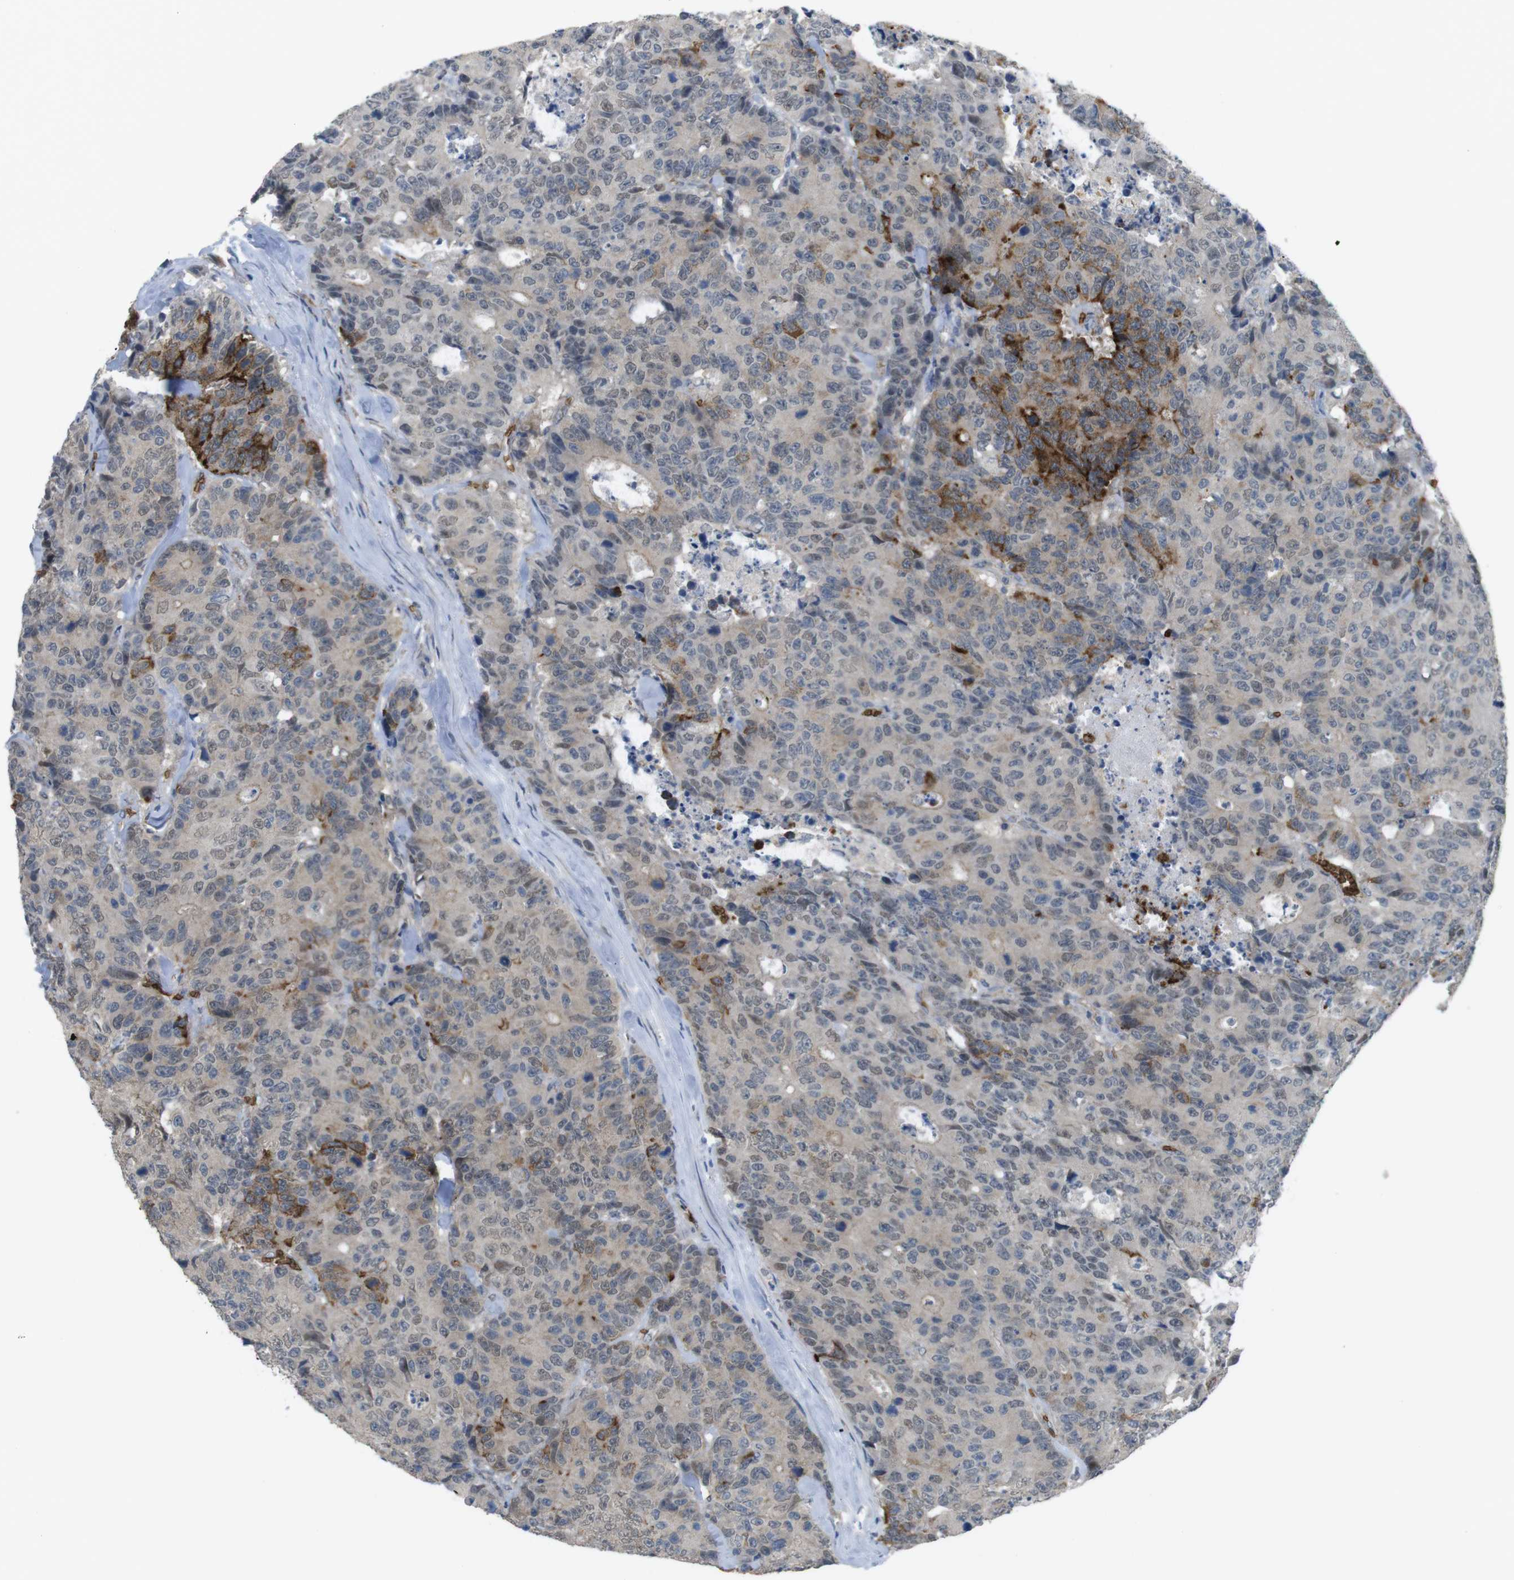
{"staining": {"intensity": "moderate", "quantity": "25%-75%", "location": "cytoplasmic/membranous"}, "tissue": "colorectal cancer", "cell_type": "Tumor cells", "image_type": "cancer", "snomed": [{"axis": "morphology", "description": "Adenocarcinoma, NOS"}, {"axis": "topography", "description": "Colon"}], "caption": "An immunohistochemistry (IHC) micrograph of neoplastic tissue is shown. Protein staining in brown shows moderate cytoplasmic/membranous positivity in adenocarcinoma (colorectal) within tumor cells. Ihc stains the protein of interest in brown and the nuclei are stained blue.", "gene": "GYPA", "patient": {"sex": "female", "age": 86}}